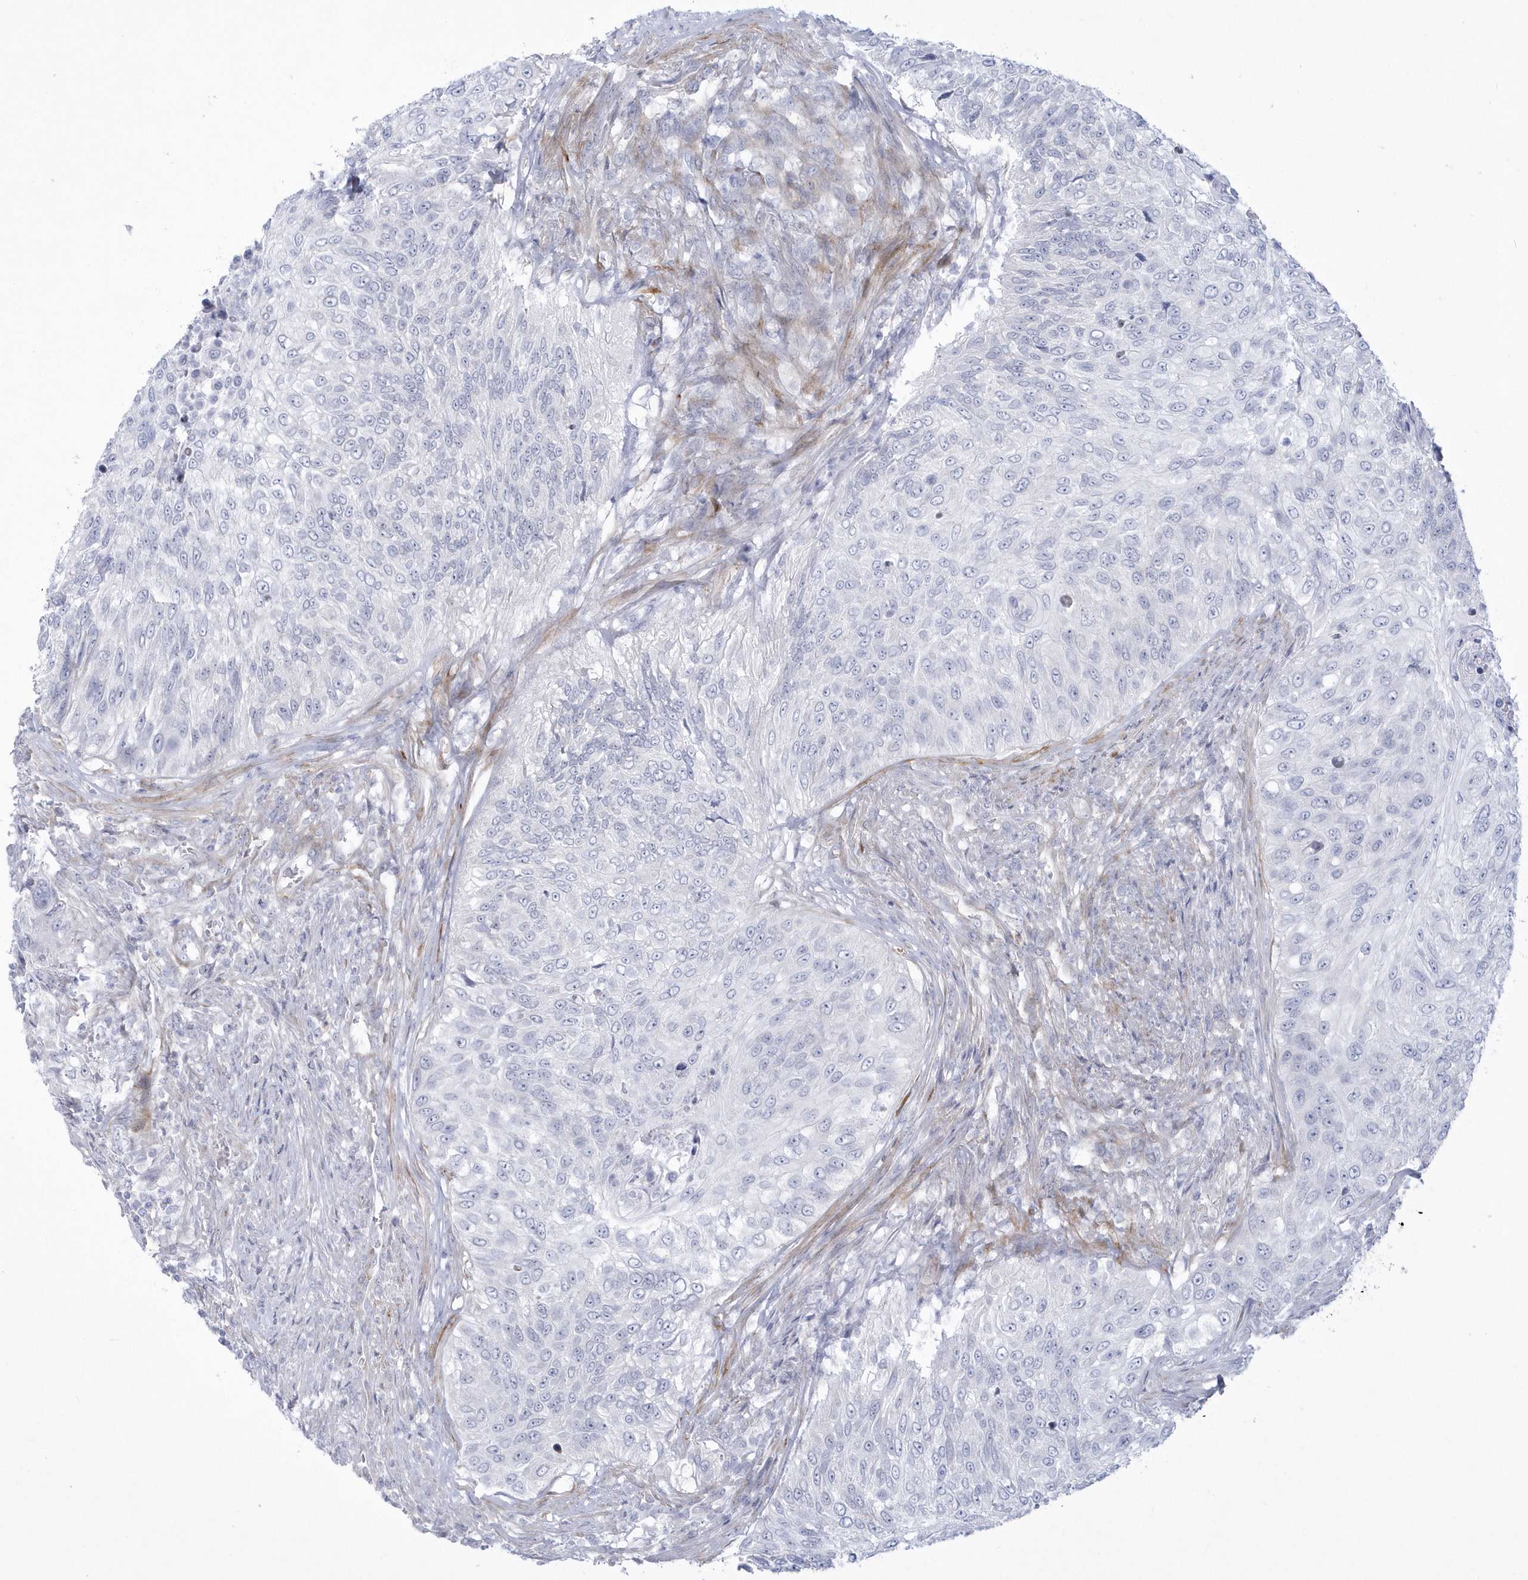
{"staining": {"intensity": "negative", "quantity": "none", "location": "none"}, "tissue": "urothelial cancer", "cell_type": "Tumor cells", "image_type": "cancer", "snomed": [{"axis": "morphology", "description": "Urothelial carcinoma, High grade"}, {"axis": "topography", "description": "Urinary bladder"}], "caption": "IHC image of neoplastic tissue: human urothelial cancer stained with DAB demonstrates no significant protein positivity in tumor cells.", "gene": "WDR27", "patient": {"sex": "female", "age": 60}}